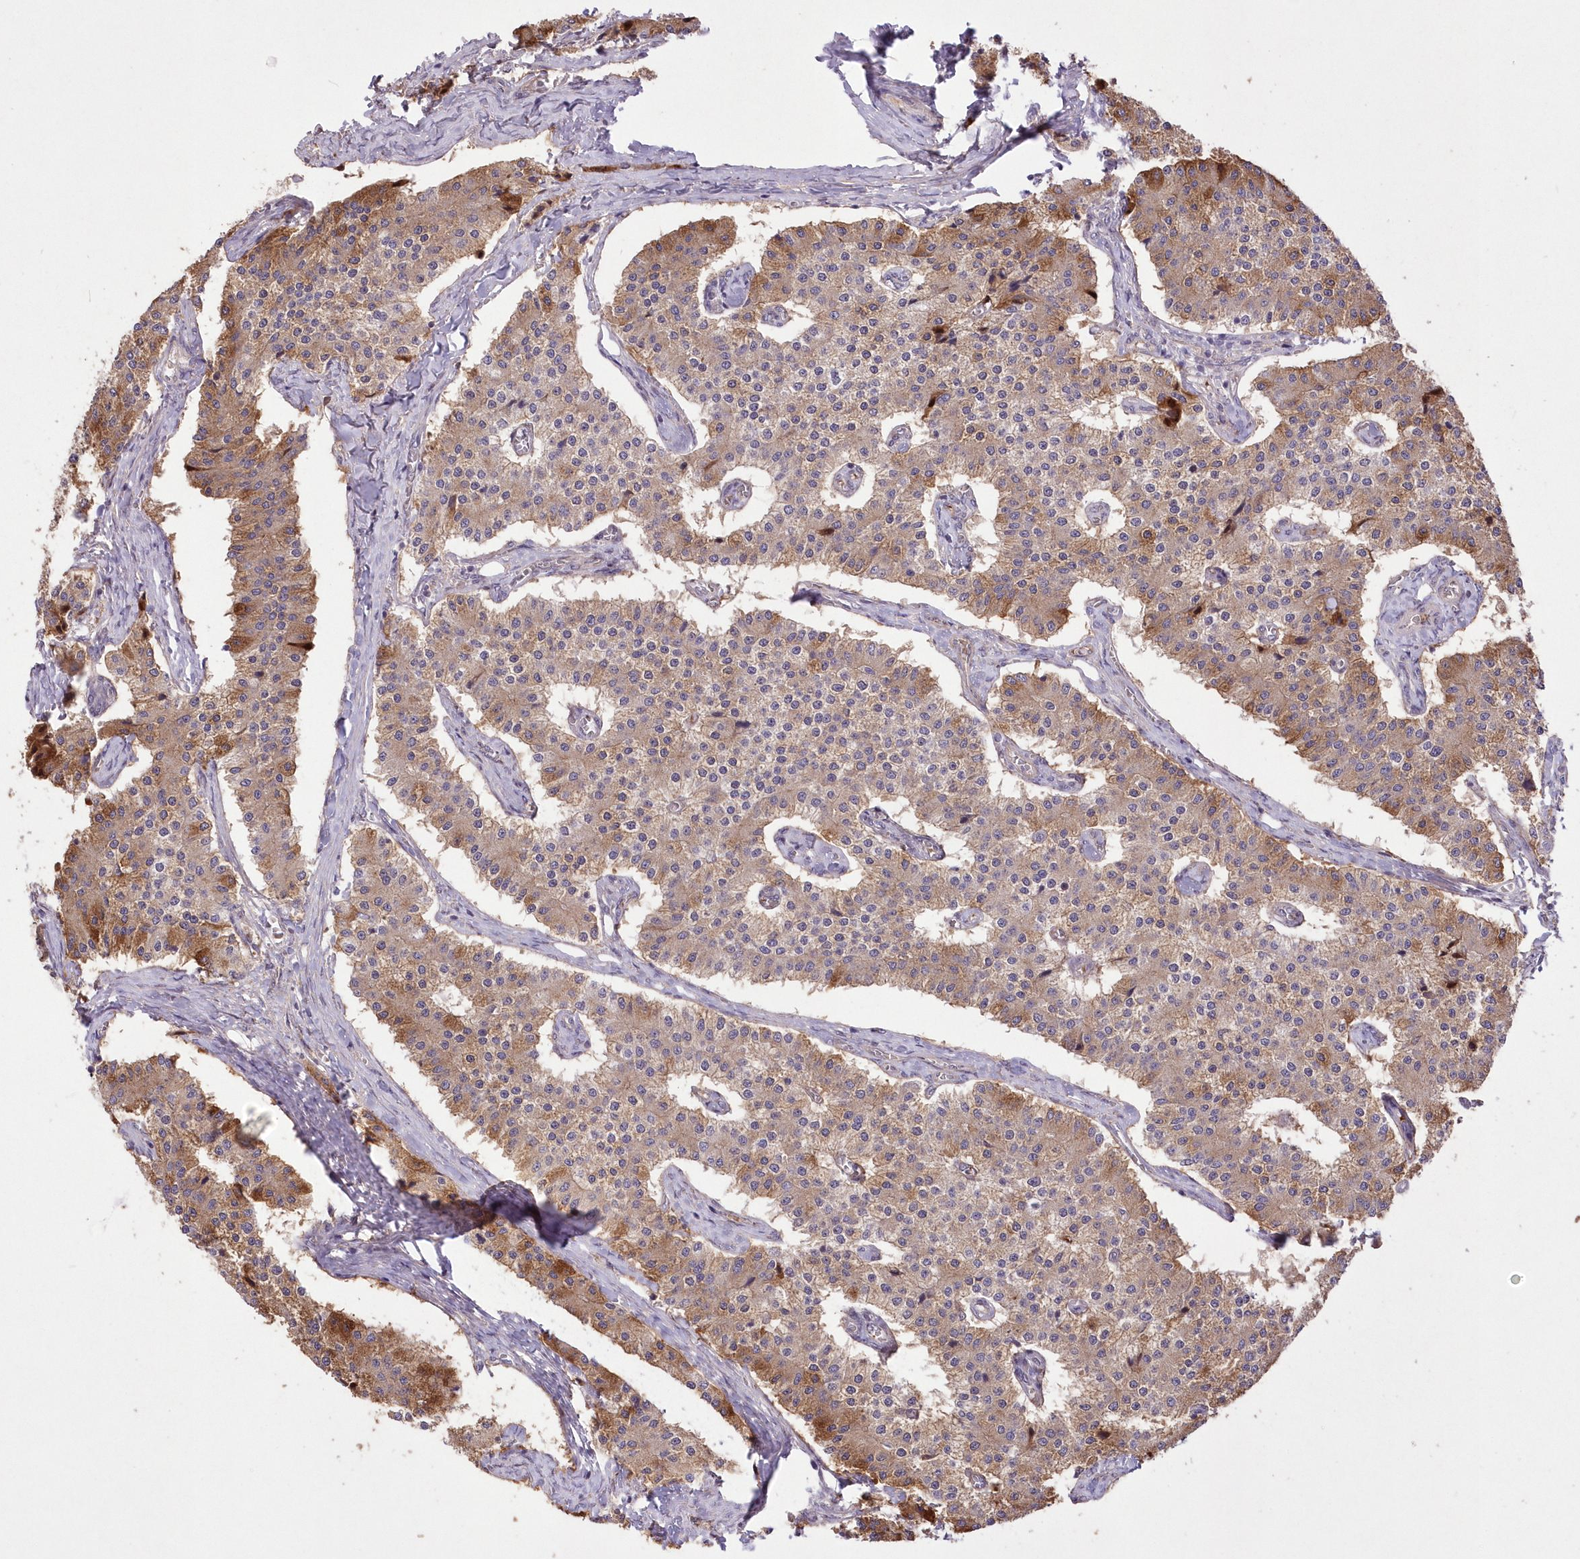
{"staining": {"intensity": "moderate", "quantity": ">75%", "location": "cytoplasmic/membranous"}, "tissue": "carcinoid", "cell_type": "Tumor cells", "image_type": "cancer", "snomed": [{"axis": "morphology", "description": "Carcinoid, malignant, NOS"}, {"axis": "topography", "description": "Colon"}], "caption": "The micrograph shows a brown stain indicating the presence of a protein in the cytoplasmic/membranous of tumor cells in malignant carcinoid. (DAB IHC, brown staining for protein, blue staining for nuclei).", "gene": "FAM241B", "patient": {"sex": "female", "age": 52}}